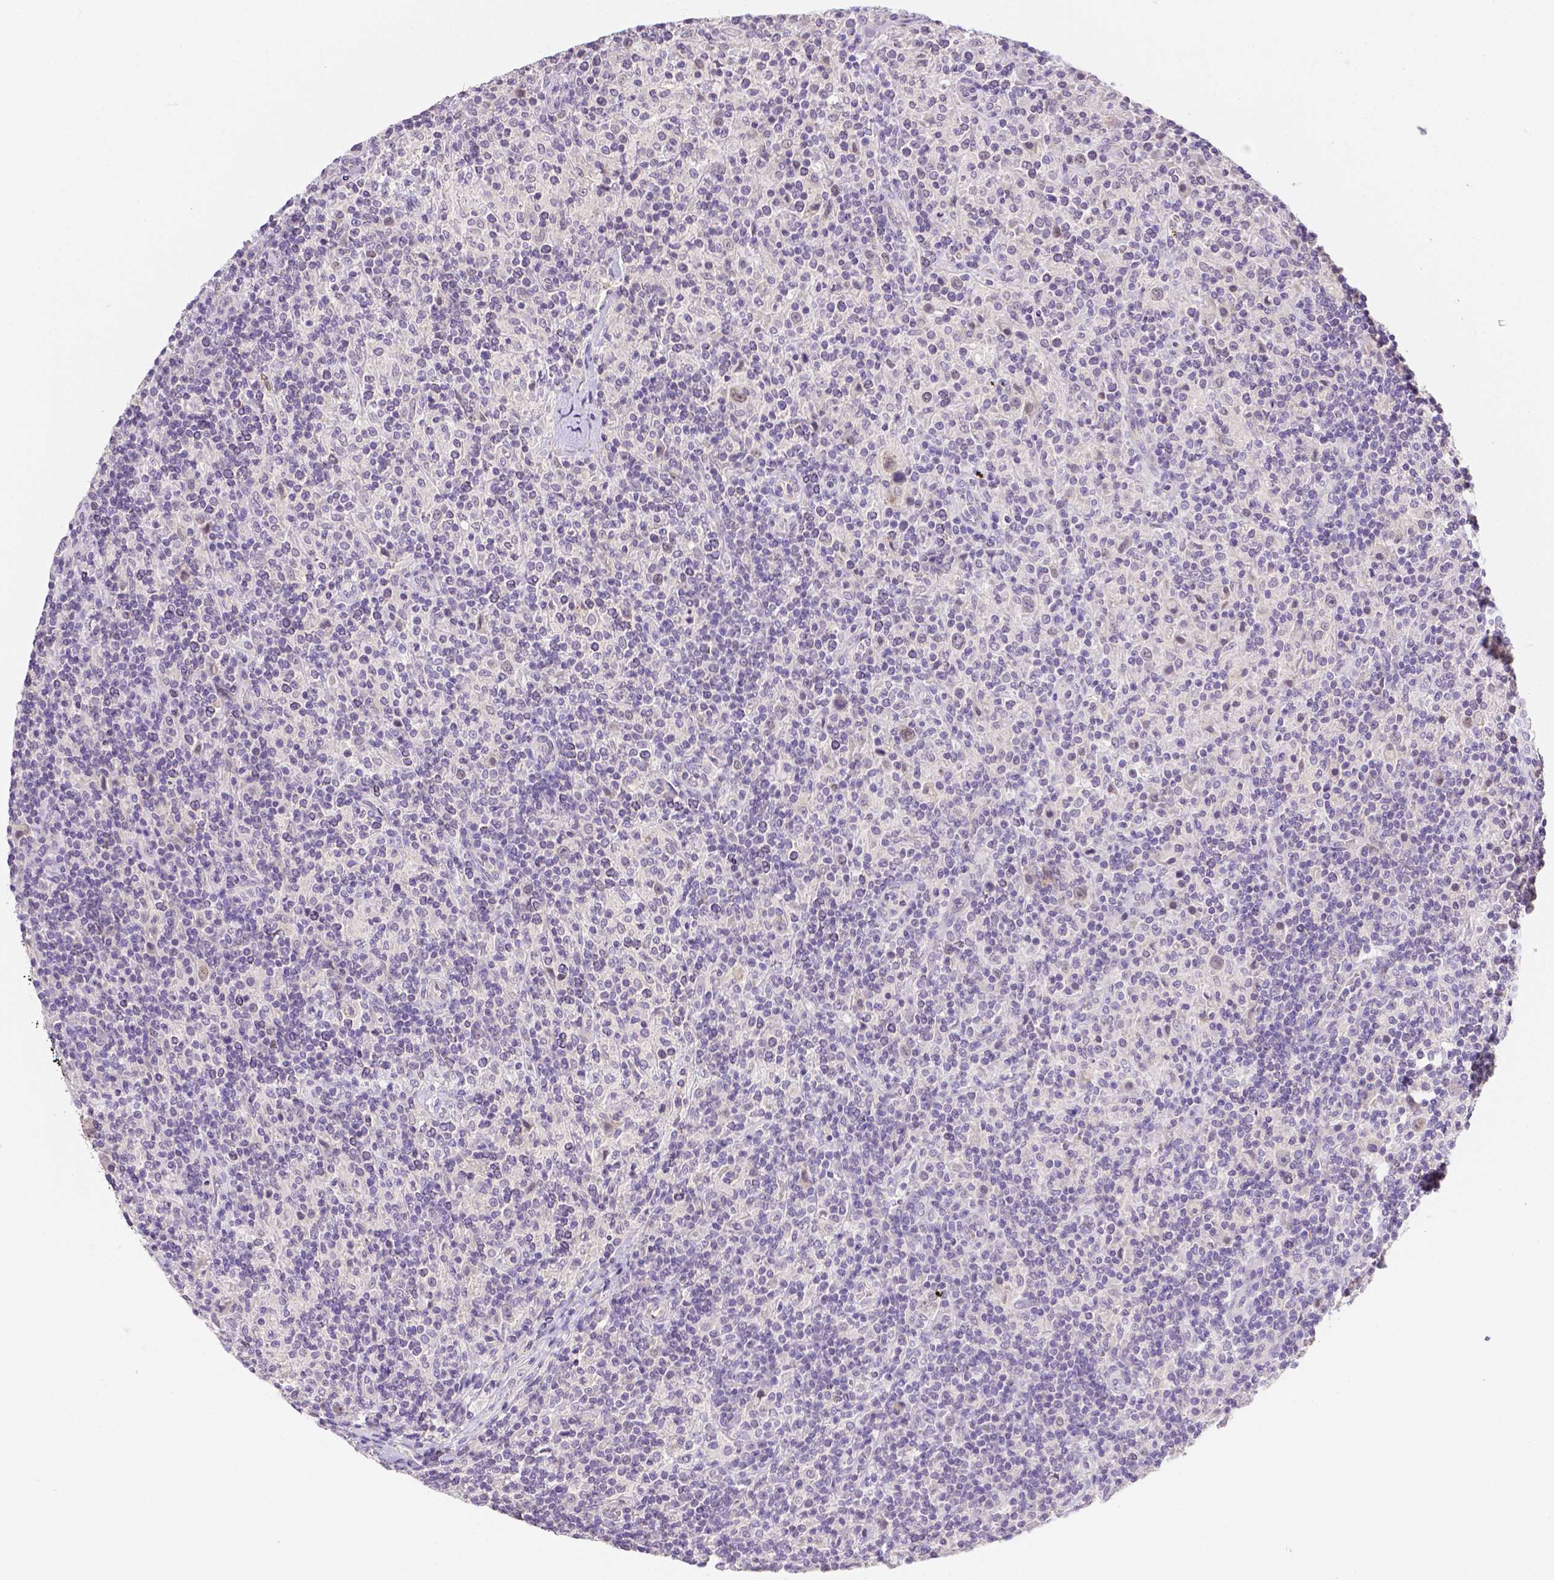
{"staining": {"intensity": "negative", "quantity": "none", "location": "none"}, "tissue": "lymphoma", "cell_type": "Tumor cells", "image_type": "cancer", "snomed": [{"axis": "morphology", "description": "Hodgkin's disease, NOS"}, {"axis": "topography", "description": "Lymph node"}], "caption": "Lymphoma was stained to show a protein in brown. There is no significant expression in tumor cells.", "gene": "C10orf67", "patient": {"sex": "male", "age": 70}}